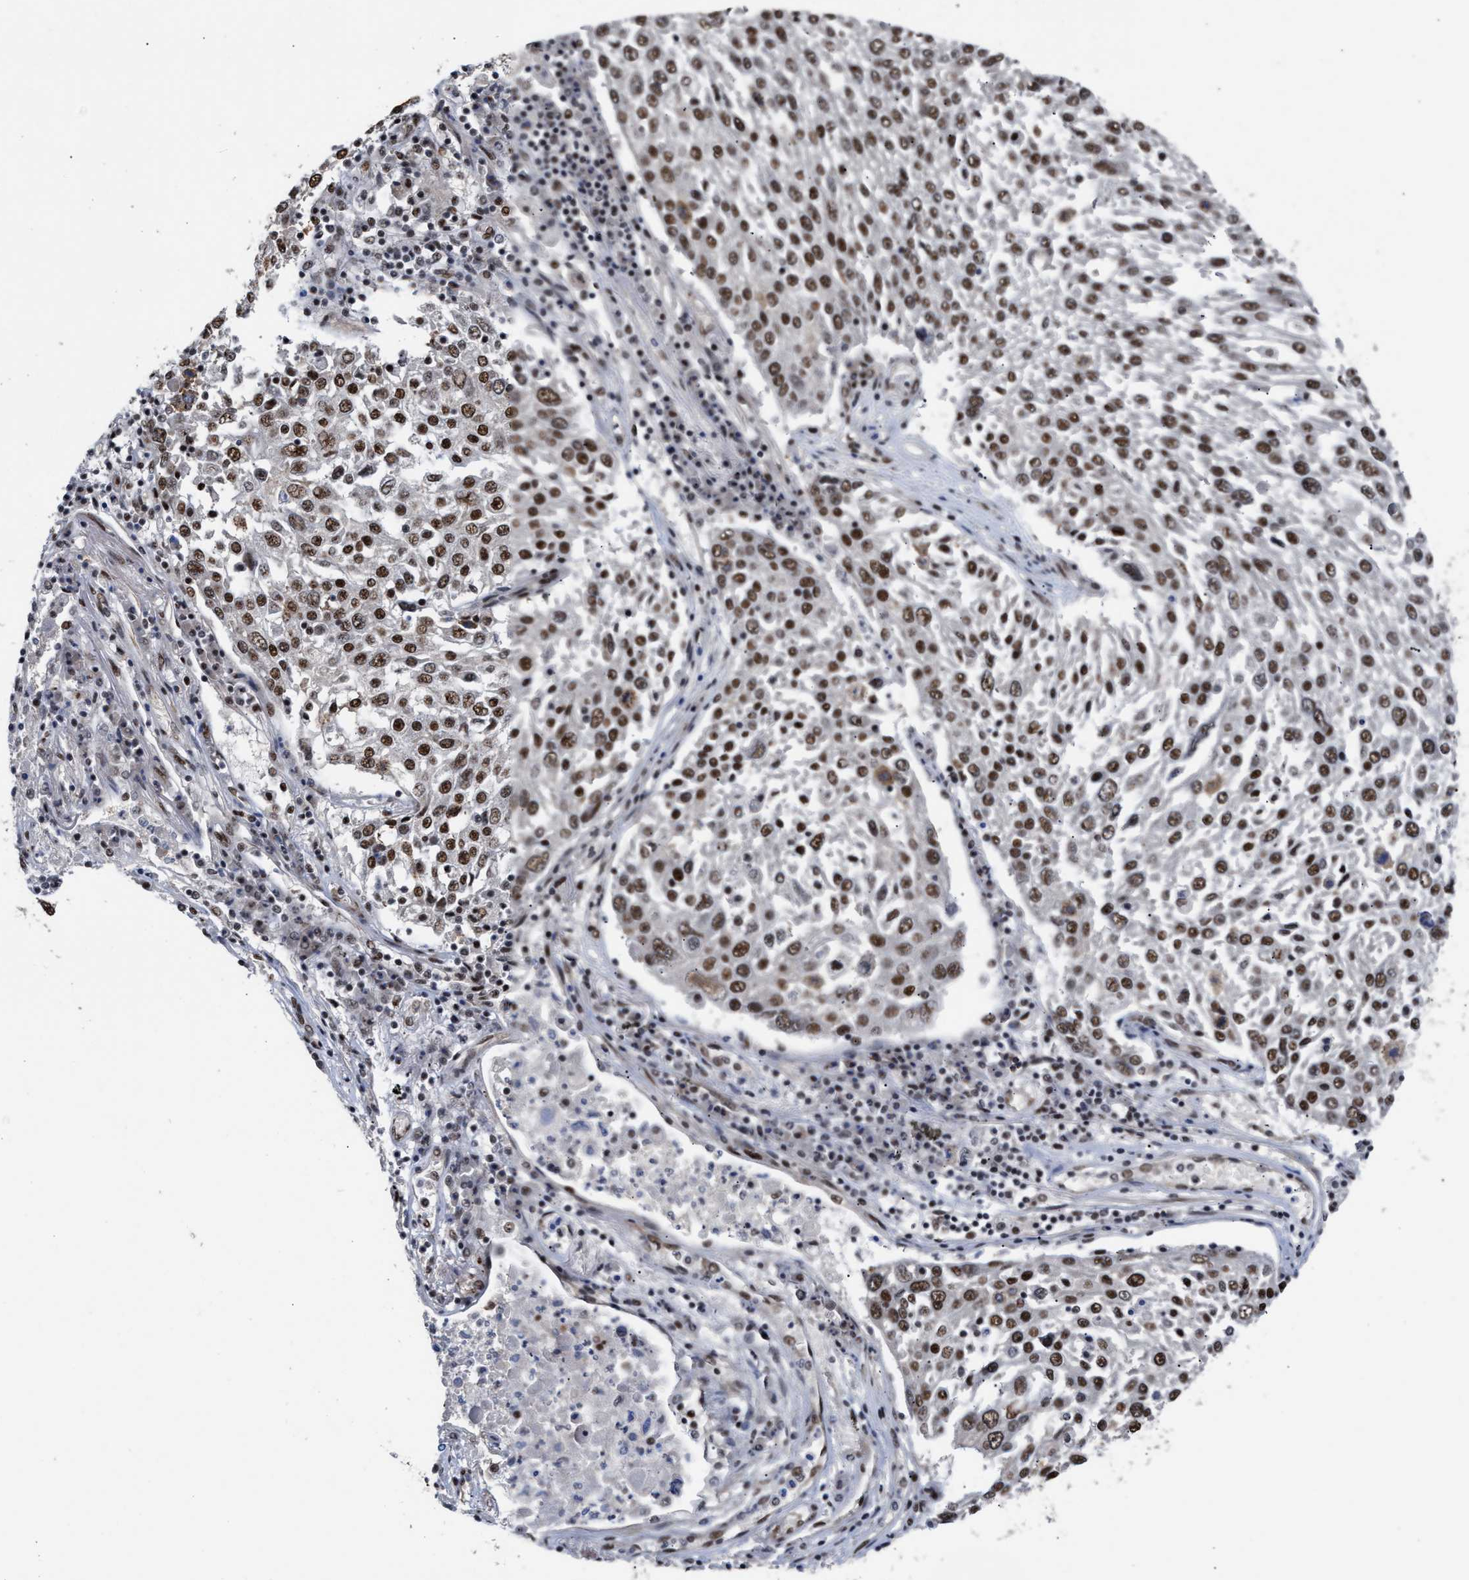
{"staining": {"intensity": "strong", "quantity": ">75%", "location": "nuclear"}, "tissue": "lung cancer", "cell_type": "Tumor cells", "image_type": "cancer", "snomed": [{"axis": "morphology", "description": "Squamous cell carcinoma, NOS"}, {"axis": "topography", "description": "Lung"}], "caption": "The immunohistochemical stain highlights strong nuclear staining in tumor cells of squamous cell carcinoma (lung) tissue.", "gene": "EIF4A3", "patient": {"sex": "male", "age": 65}}